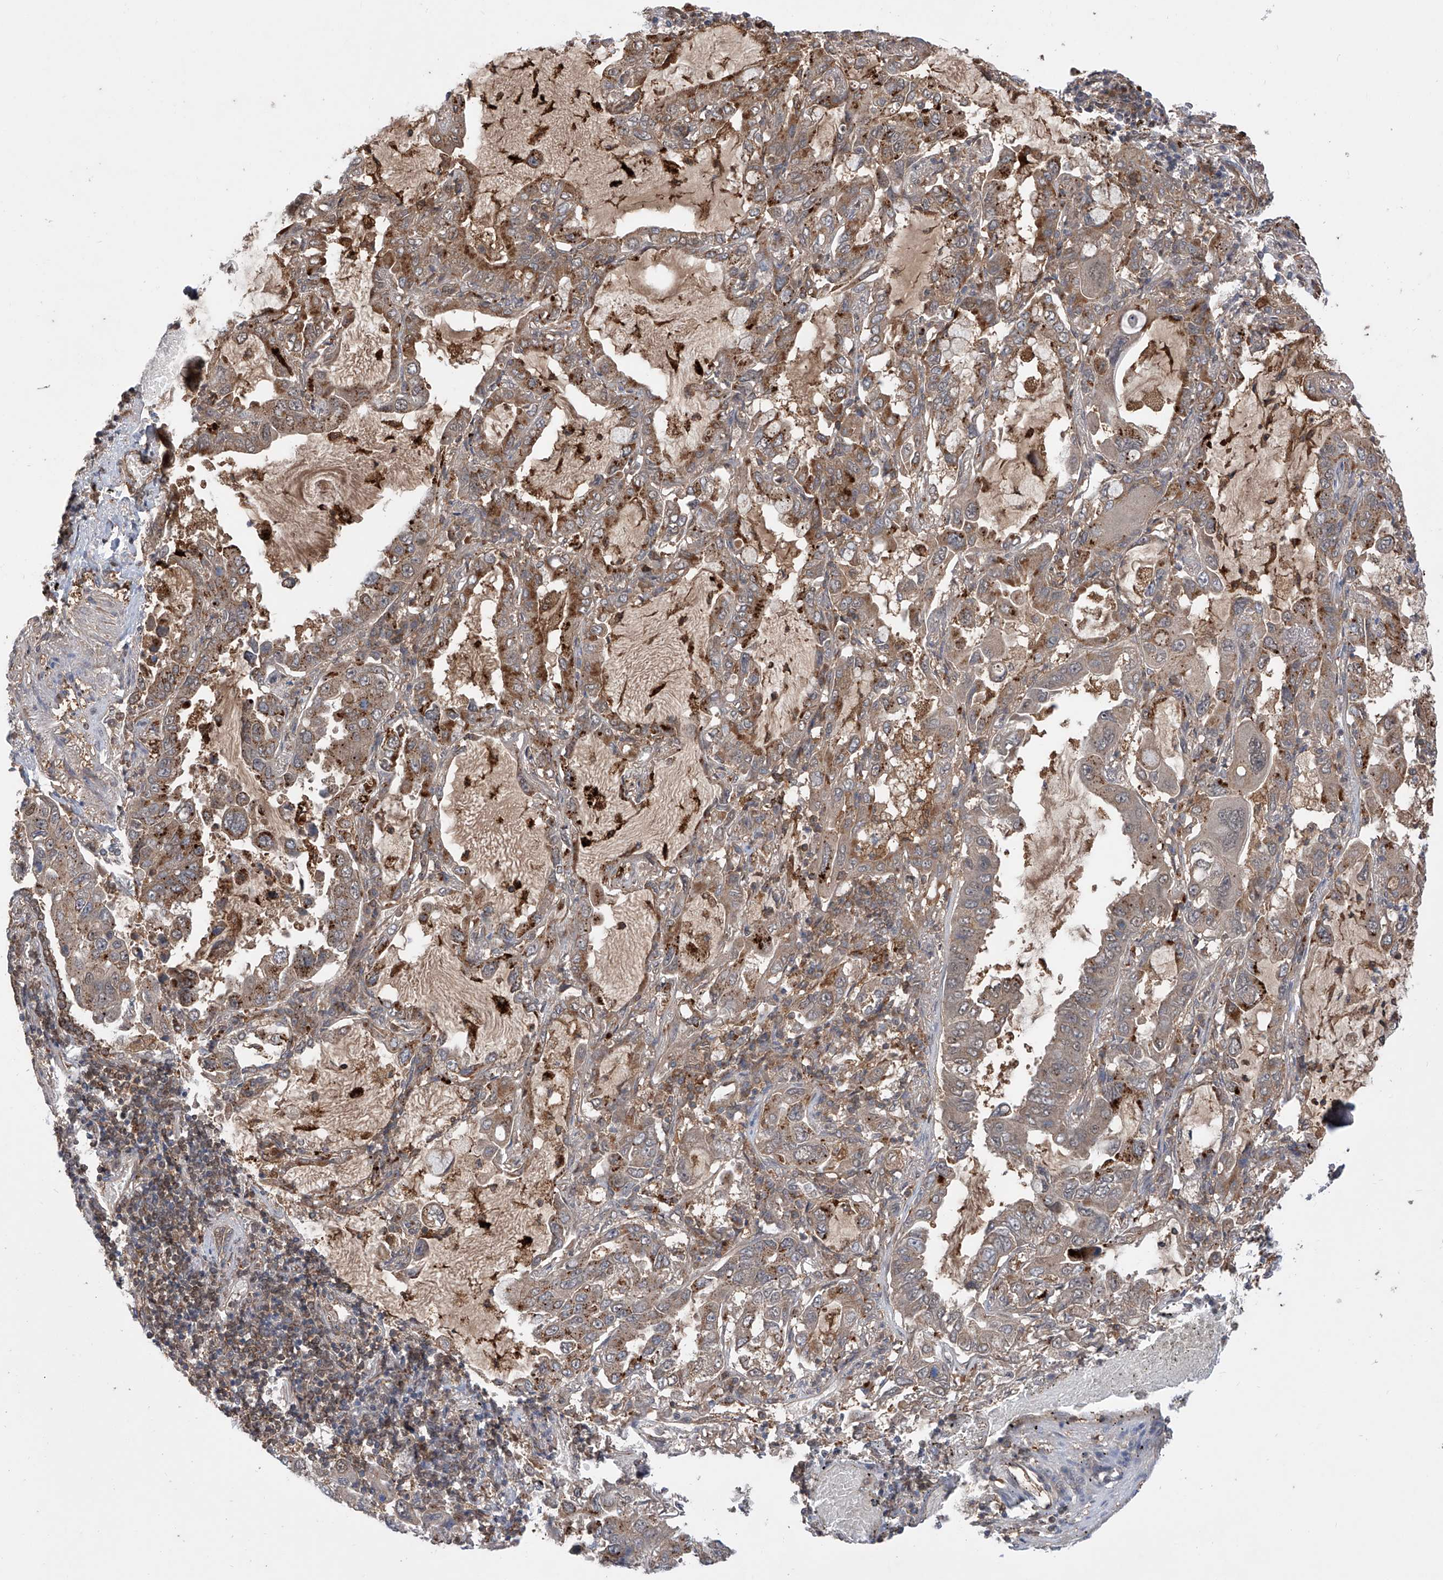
{"staining": {"intensity": "weak", "quantity": "25%-75%", "location": "cytoplasmic/membranous"}, "tissue": "lung cancer", "cell_type": "Tumor cells", "image_type": "cancer", "snomed": [{"axis": "morphology", "description": "Adenocarcinoma, NOS"}, {"axis": "topography", "description": "Lung"}], "caption": "Protein expression analysis of human adenocarcinoma (lung) reveals weak cytoplasmic/membranous expression in approximately 25%-75% of tumor cells.", "gene": "HOXC8", "patient": {"sex": "male", "age": 64}}